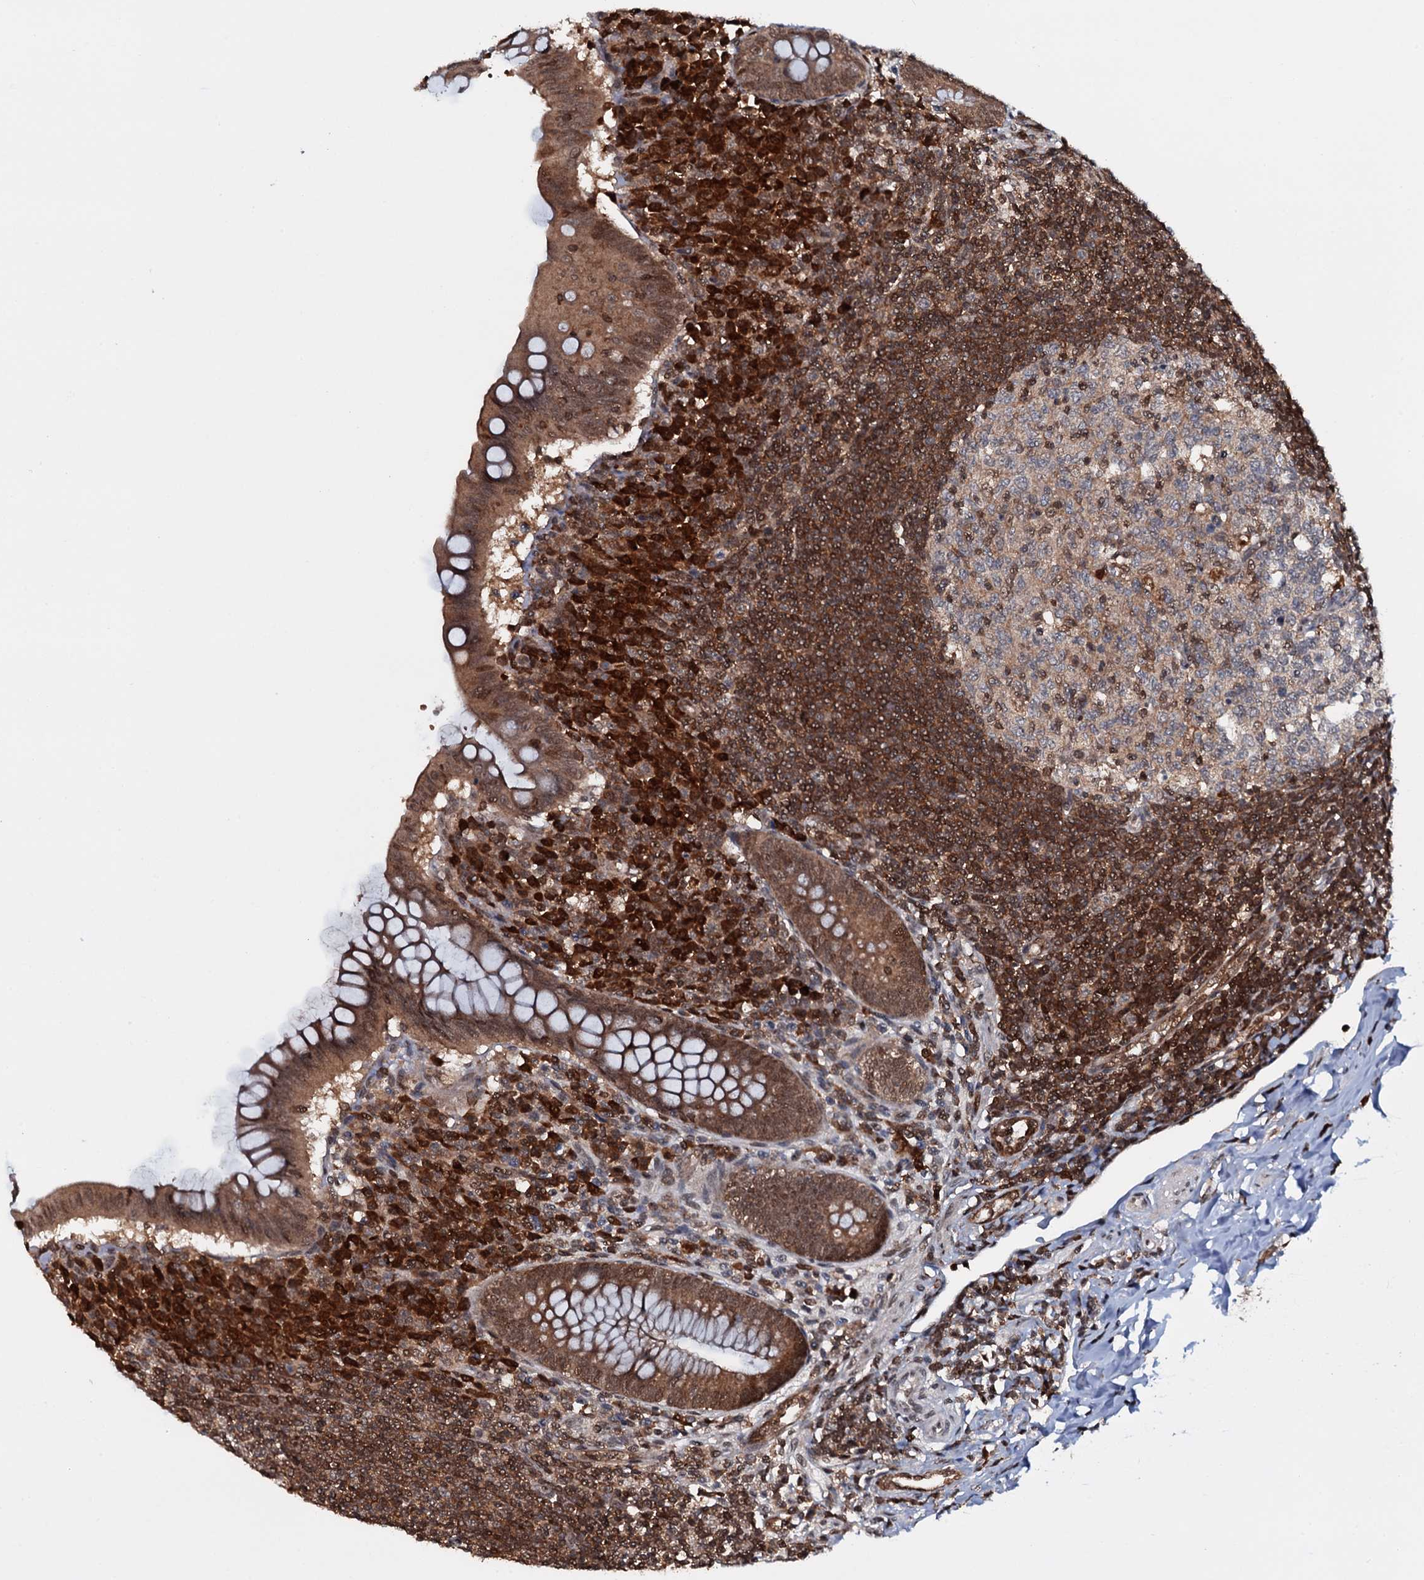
{"staining": {"intensity": "moderate", "quantity": ">75%", "location": "cytoplasmic/membranous,nuclear"}, "tissue": "appendix", "cell_type": "Glandular cells", "image_type": "normal", "snomed": [{"axis": "morphology", "description": "Normal tissue, NOS"}, {"axis": "topography", "description": "Appendix"}], "caption": "Brown immunohistochemical staining in benign appendix exhibits moderate cytoplasmic/membranous,nuclear expression in approximately >75% of glandular cells.", "gene": "HDDC3", "patient": {"sex": "female", "age": 33}}